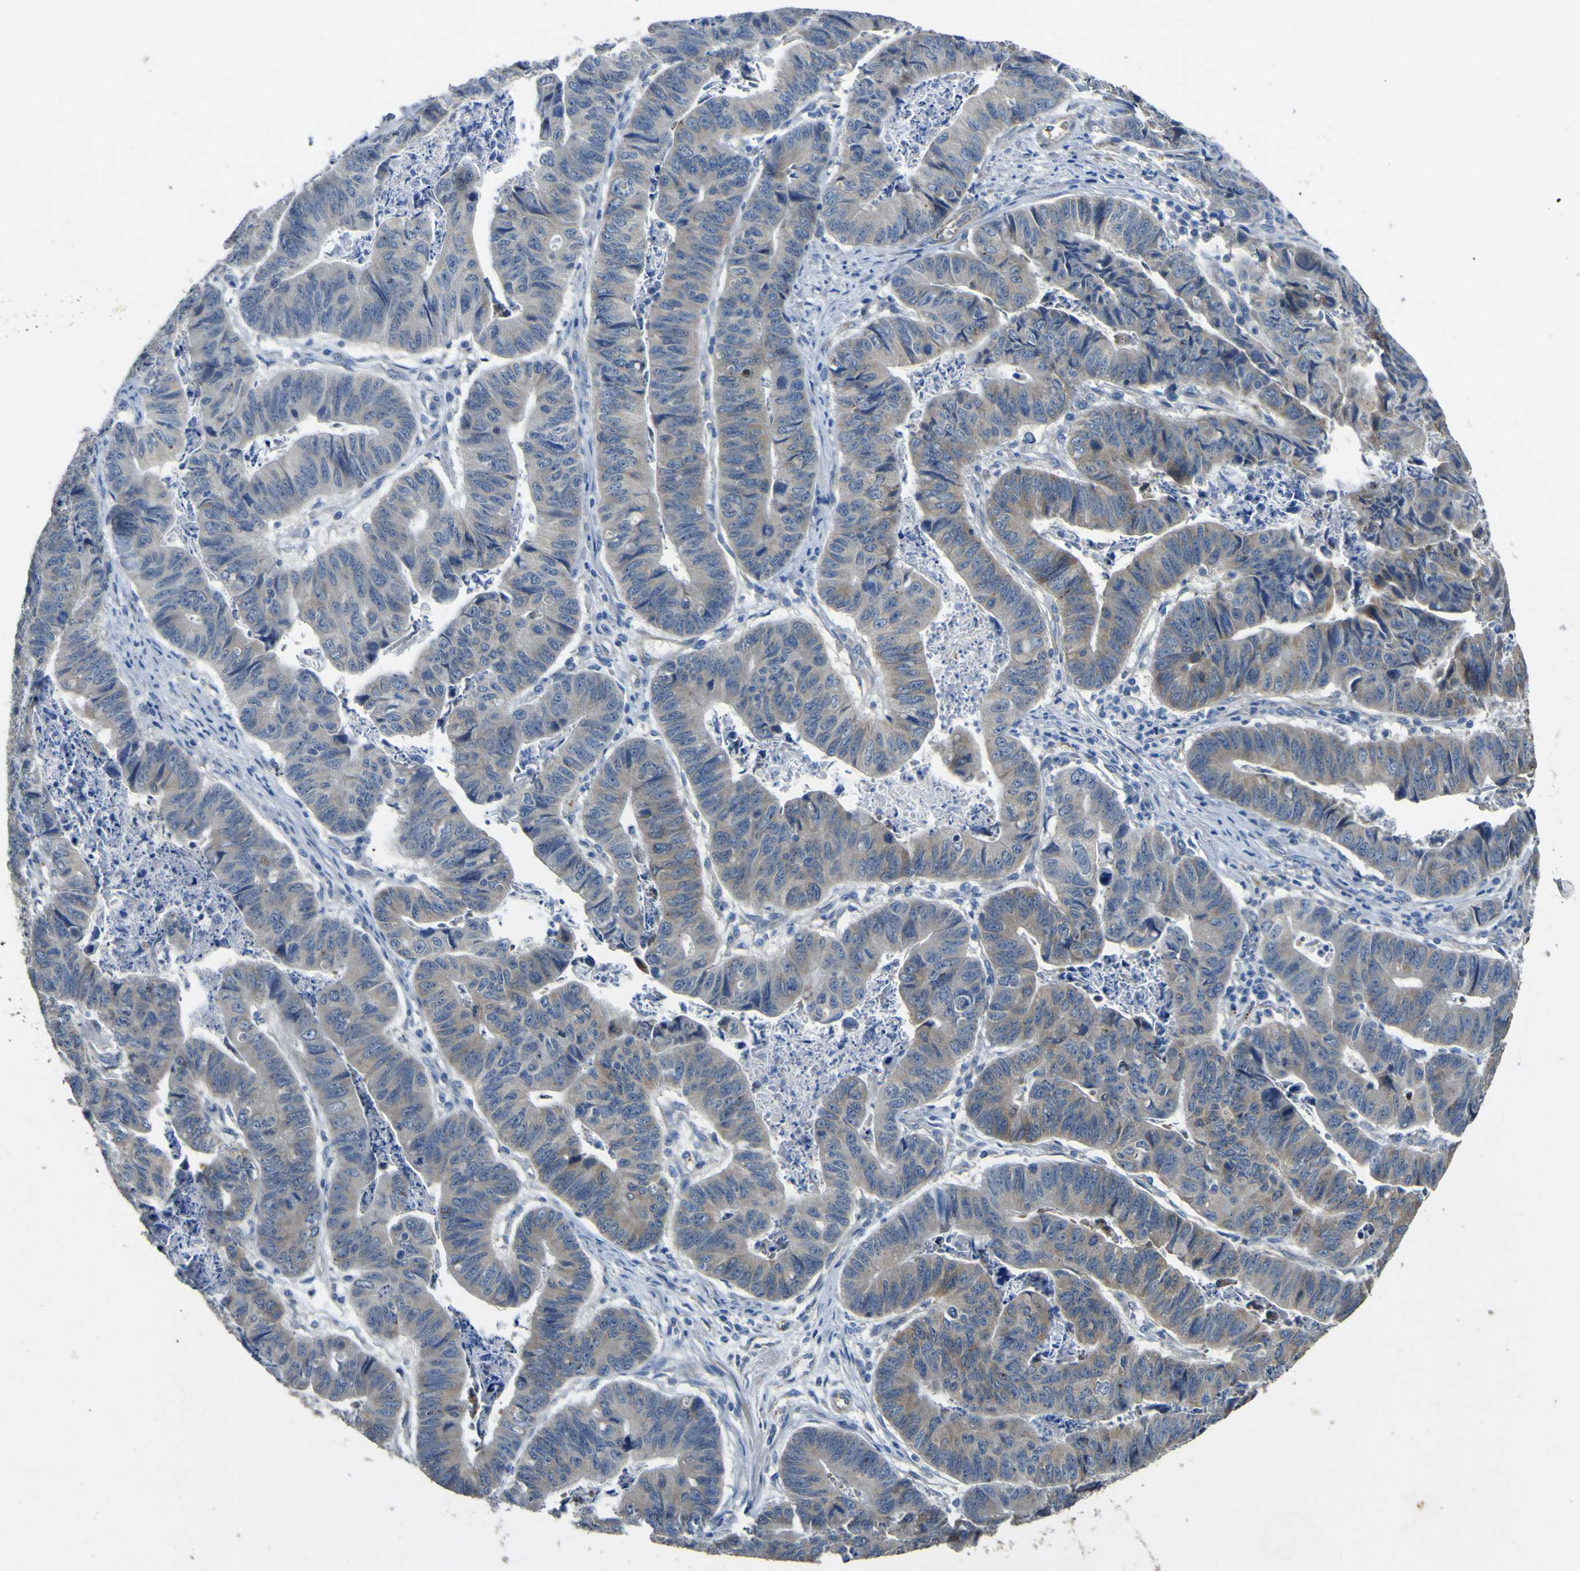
{"staining": {"intensity": "negative", "quantity": "none", "location": "none"}, "tissue": "stomach cancer", "cell_type": "Tumor cells", "image_type": "cancer", "snomed": [{"axis": "morphology", "description": "Adenocarcinoma, NOS"}, {"axis": "topography", "description": "Stomach, lower"}], "caption": "A photomicrograph of human stomach cancer is negative for staining in tumor cells. (Stains: DAB IHC with hematoxylin counter stain, Microscopy: brightfield microscopy at high magnification).", "gene": "ALDH18A1", "patient": {"sex": "male", "age": 77}}